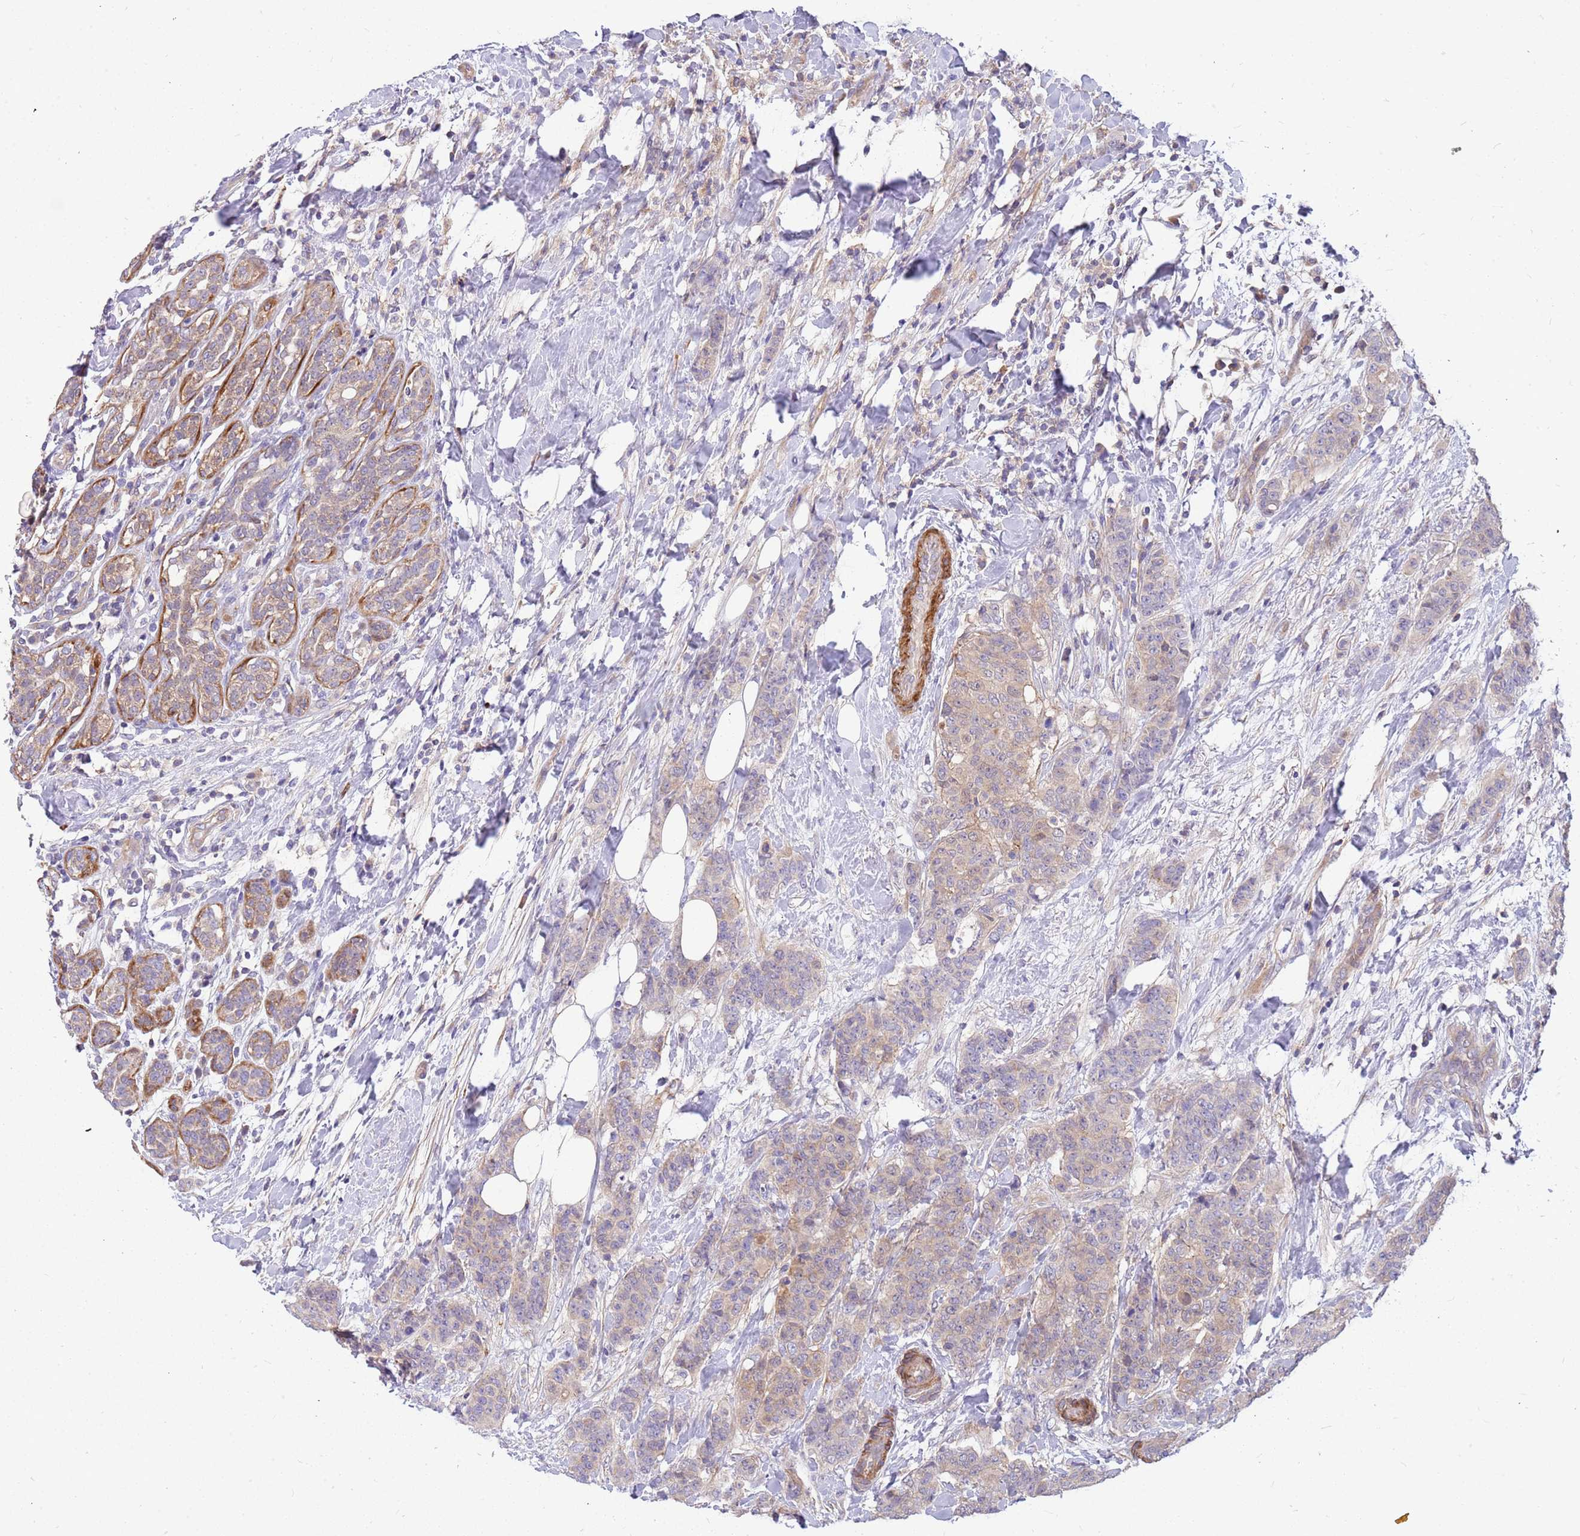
{"staining": {"intensity": "weak", "quantity": "25%-75%", "location": "cytoplasmic/membranous"}, "tissue": "breast cancer", "cell_type": "Tumor cells", "image_type": "cancer", "snomed": [{"axis": "morphology", "description": "Duct carcinoma"}, {"axis": "topography", "description": "Breast"}], "caption": "This photomicrograph displays IHC staining of human breast cancer, with low weak cytoplasmic/membranous staining in approximately 25%-75% of tumor cells.", "gene": "MVD", "patient": {"sex": "female", "age": 40}}